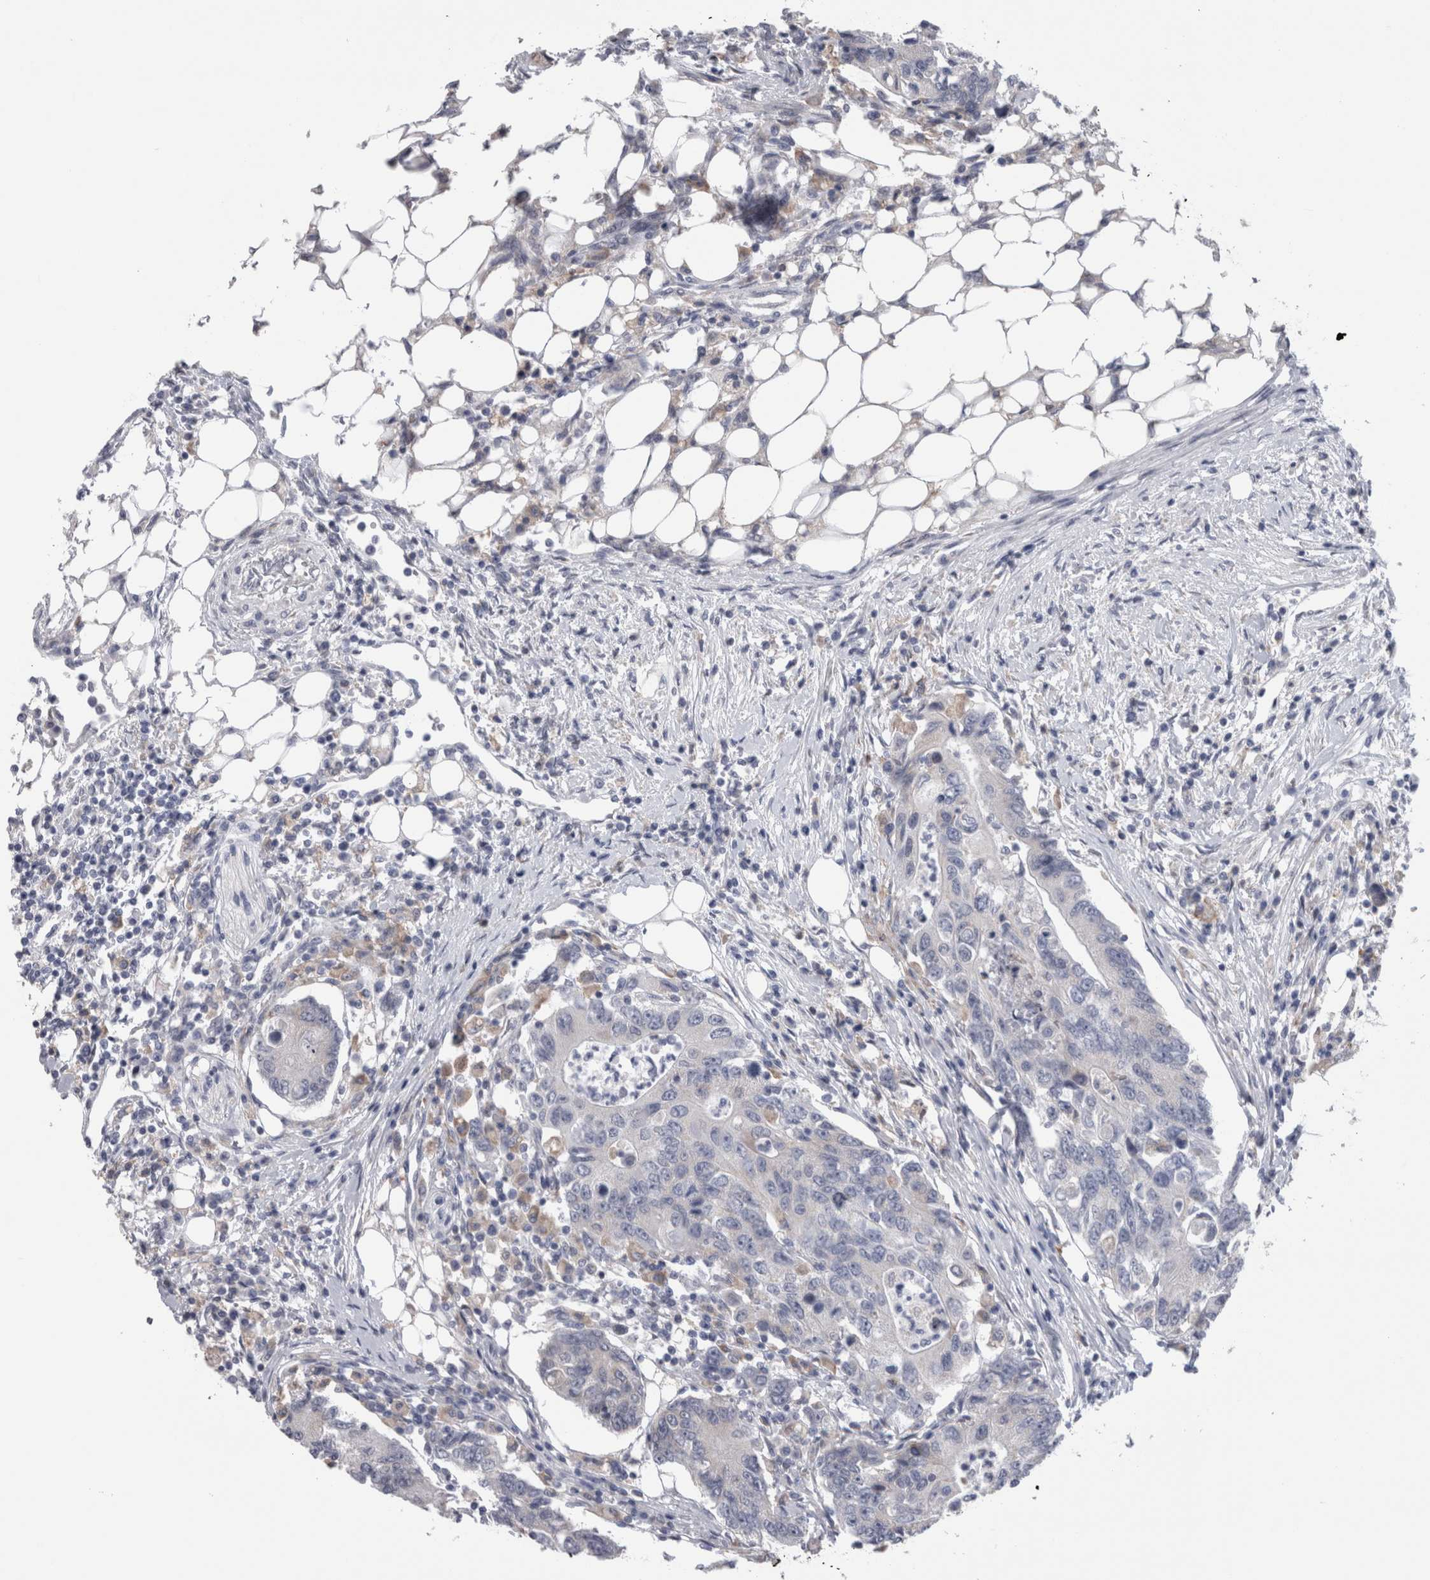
{"staining": {"intensity": "negative", "quantity": "none", "location": "none"}, "tissue": "colorectal cancer", "cell_type": "Tumor cells", "image_type": "cancer", "snomed": [{"axis": "morphology", "description": "Adenocarcinoma, NOS"}, {"axis": "topography", "description": "Colon"}], "caption": "Human colorectal cancer stained for a protein using immunohistochemistry (IHC) displays no expression in tumor cells.", "gene": "GDAP1", "patient": {"sex": "female", "age": 77}}